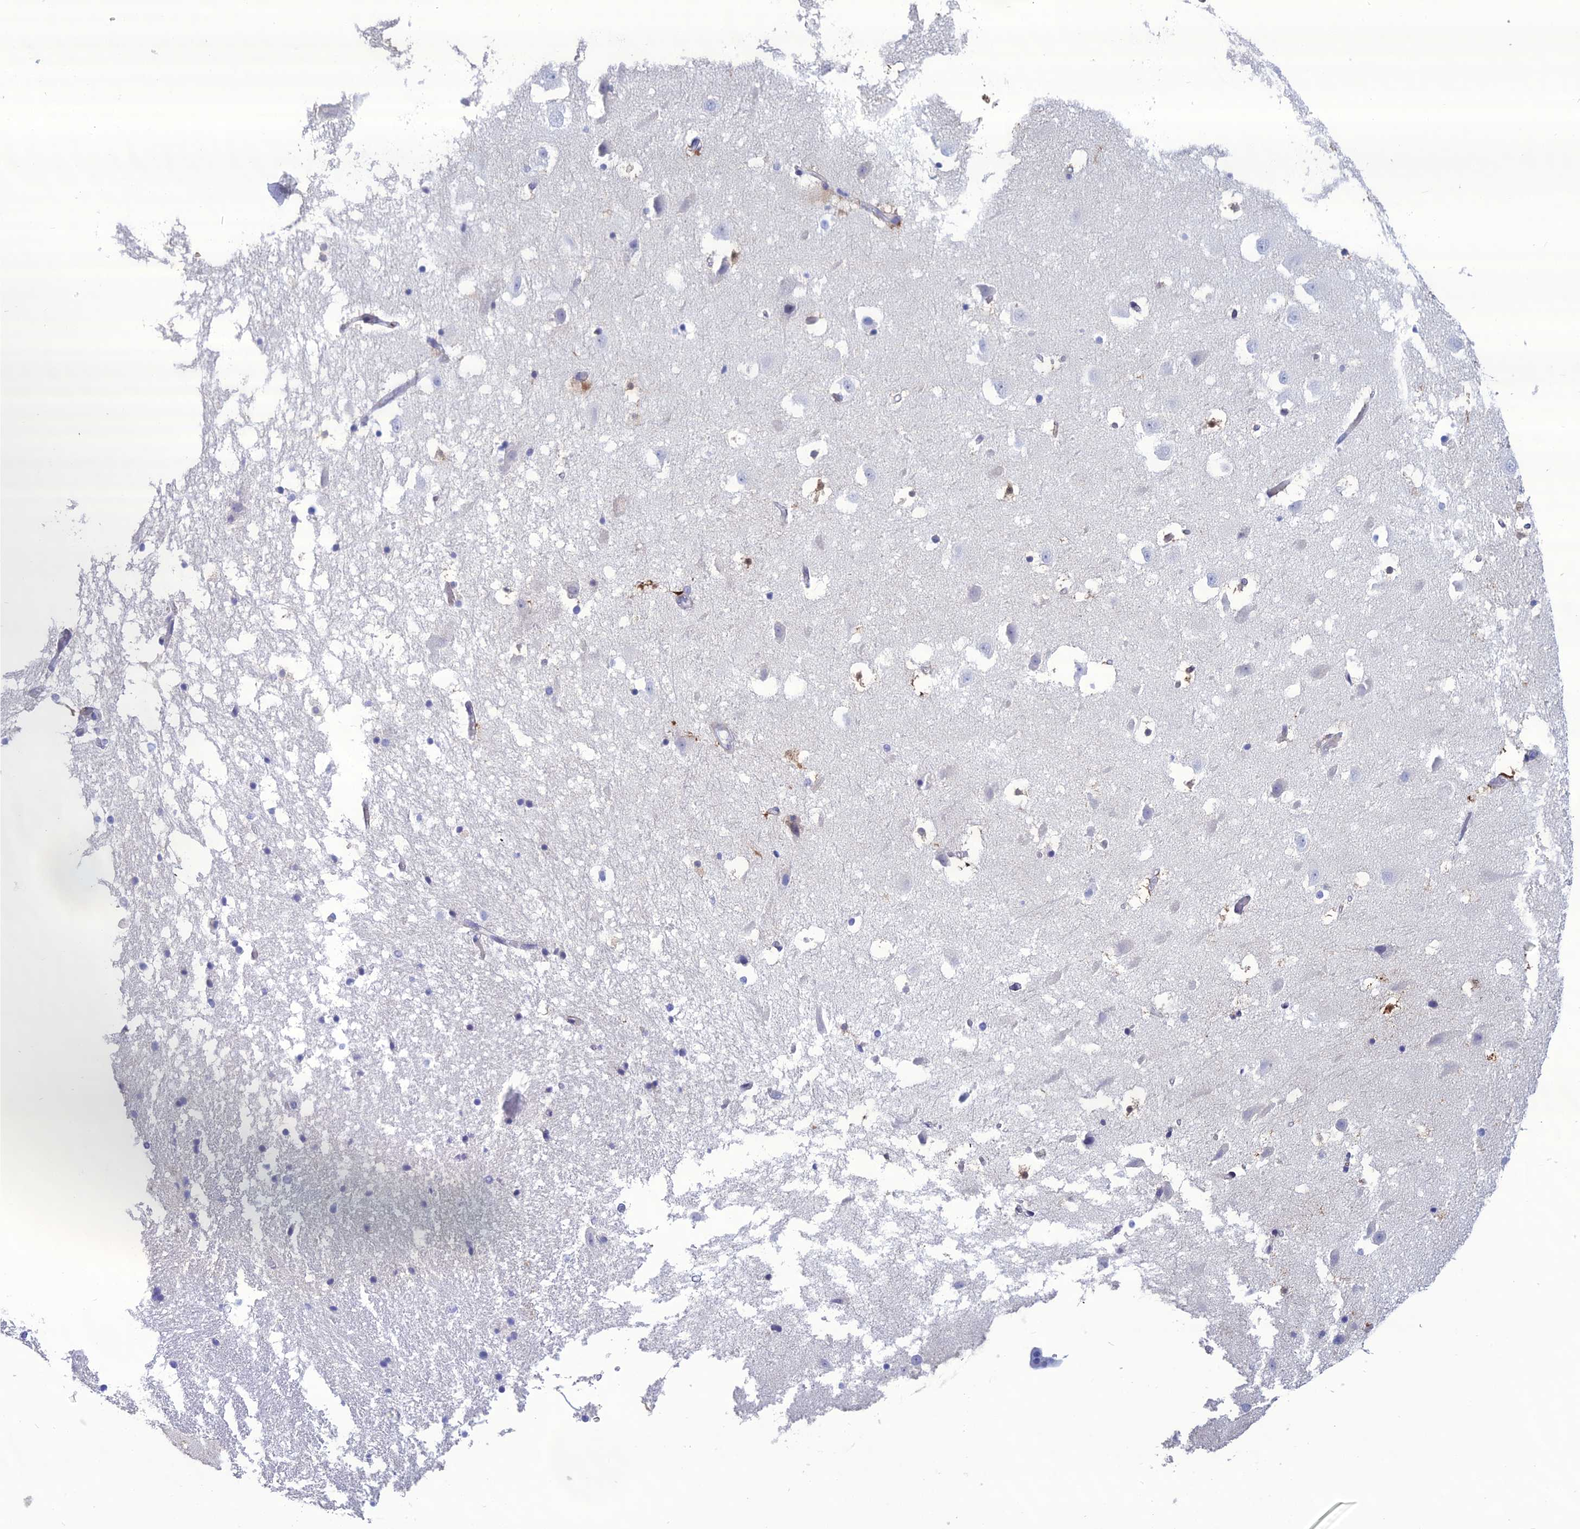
{"staining": {"intensity": "negative", "quantity": "none", "location": "none"}, "tissue": "hippocampus", "cell_type": "Glial cells", "image_type": "normal", "snomed": [{"axis": "morphology", "description": "Normal tissue, NOS"}, {"axis": "topography", "description": "Hippocampus"}], "caption": "Immunohistochemistry histopathology image of normal hippocampus: human hippocampus stained with DAB shows no significant protein staining in glial cells. (DAB (3,3'-diaminobenzidine) immunohistochemistry (IHC), high magnification).", "gene": "OR56B1", "patient": {"sex": "female", "age": 52}}